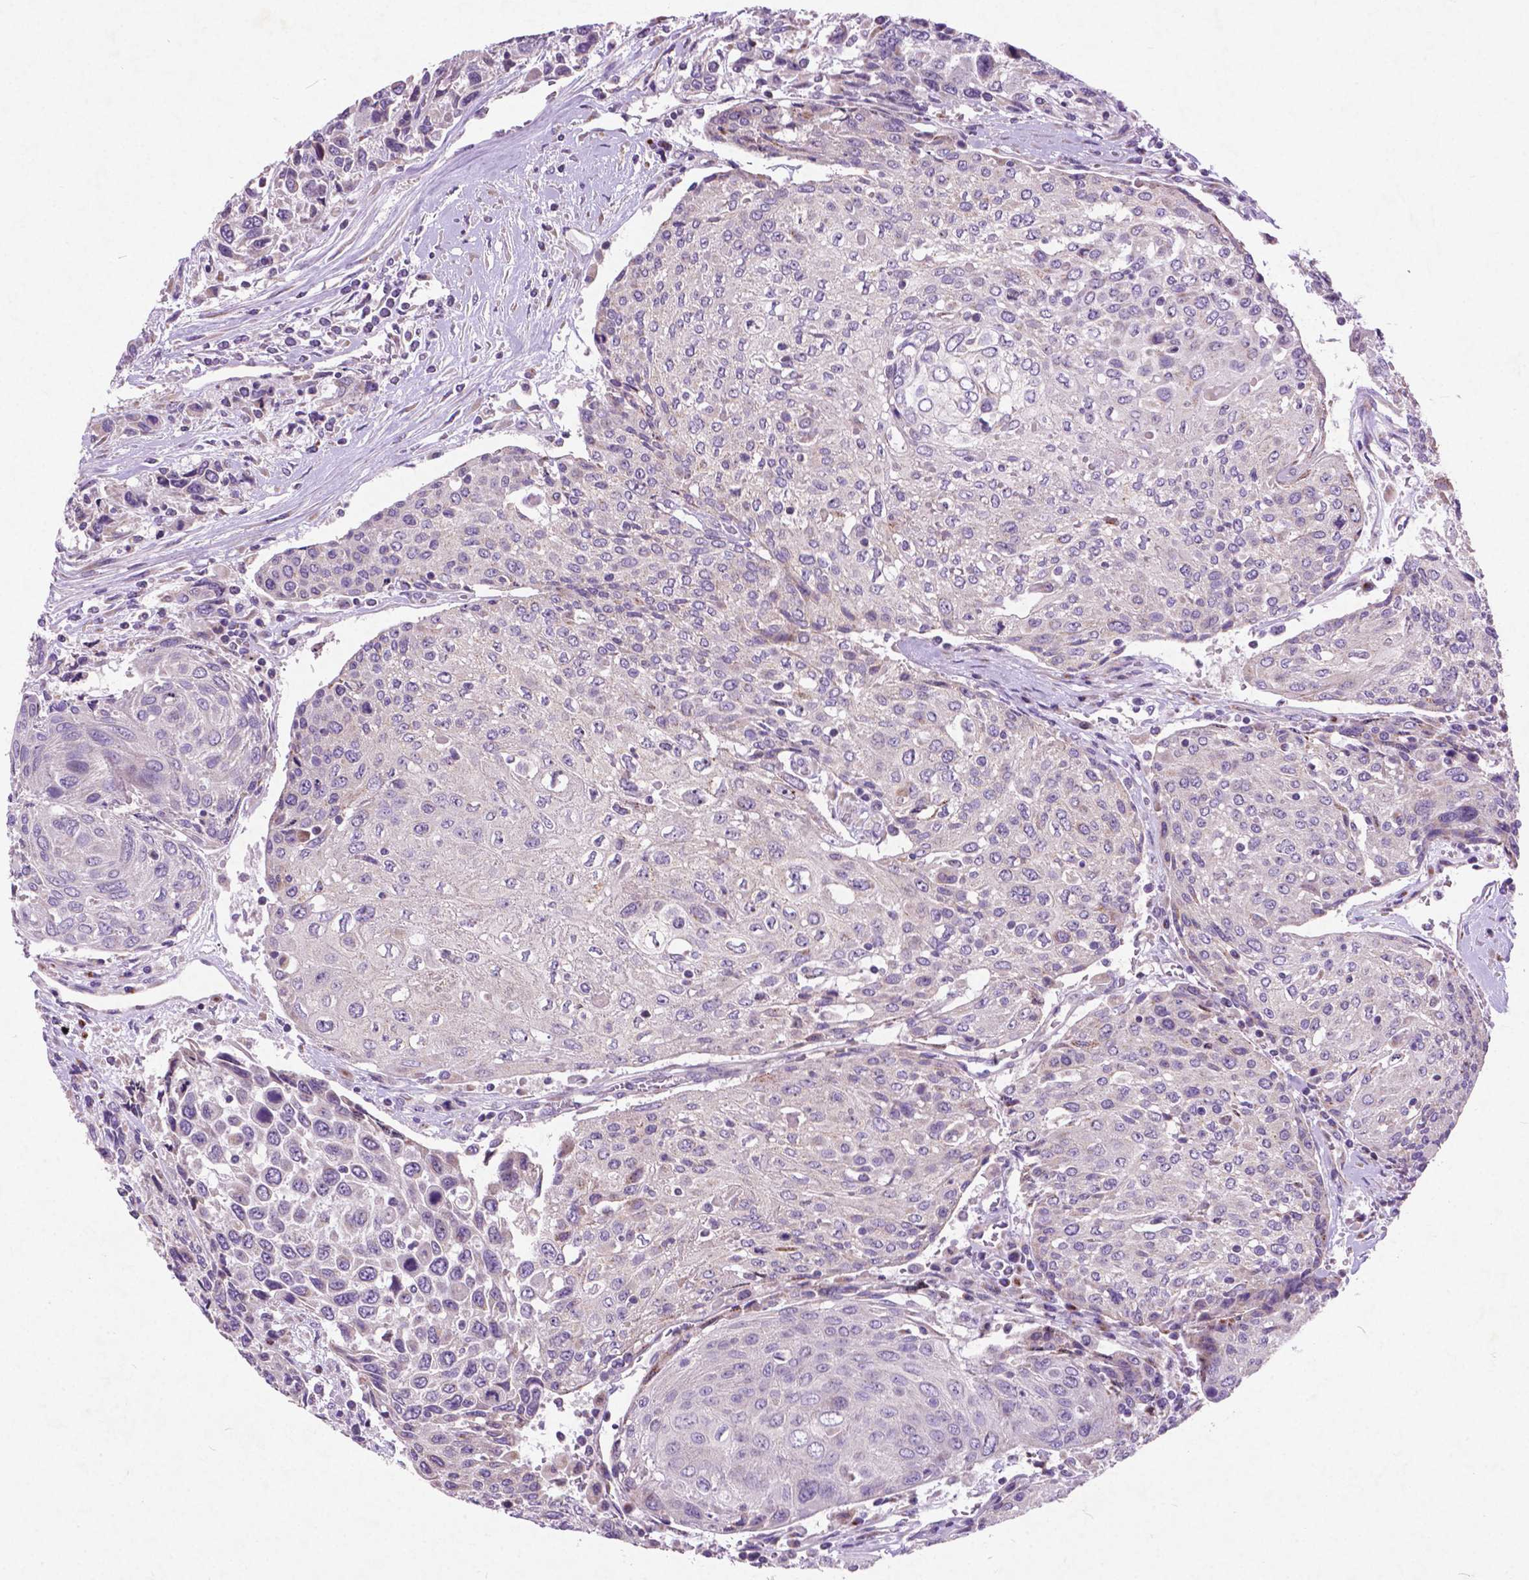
{"staining": {"intensity": "negative", "quantity": "none", "location": "none"}, "tissue": "urothelial cancer", "cell_type": "Tumor cells", "image_type": "cancer", "snomed": [{"axis": "morphology", "description": "Urothelial carcinoma, High grade"}, {"axis": "topography", "description": "Urinary bladder"}], "caption": "The image demonstrates no significant positivity in tumor cells of urothelial cancer.", "gene": "ATG4D", "patient": {"sex": "female", "age": 70}}